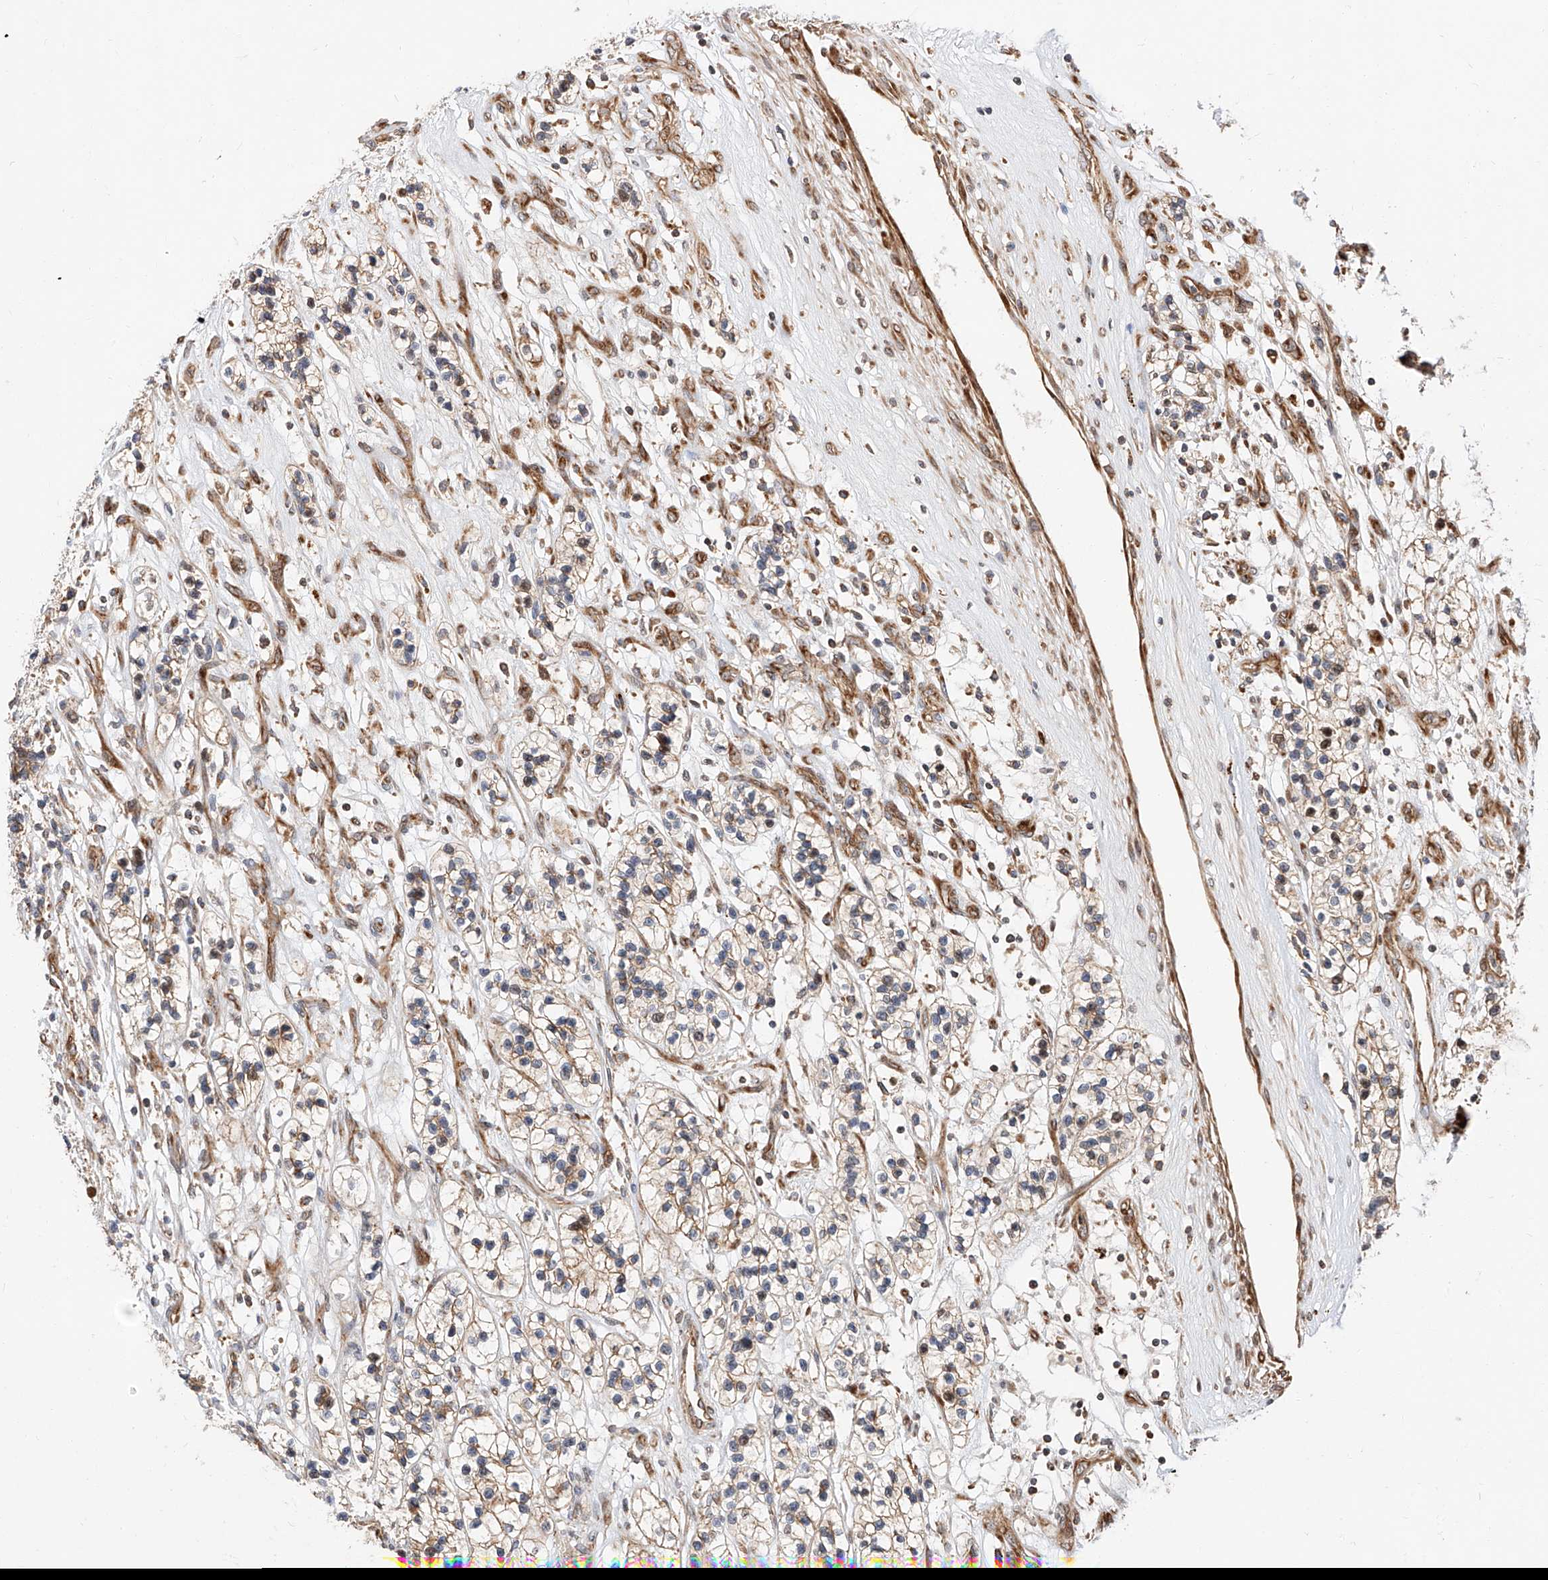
{"staining": {"intensity": "moderate", "quantity": "25%-75%", "location": "cytoplasmic/membranous"}, "tissue": "renal cancer", "cell_type": "Tumor cells", "image_type": "cancer", "snomed": [{"axis": "morphology", "description": "Adenocarcinoma, NOS"}, {"axis": "topography", "description": "Kidney"}], "caption": "Renal adenocarcinoma tissue shows moderate cytoplasmic/membranous staining in approximately 25%-75% of tumor cells, visualized by immunohistochemistry. The staining was performed using DAB (3,3'-diaminobenzidine), with brown indicating positive protein expression. Nuclei are stained blue with hematoxylin.", "gene": "DIRAS3", "patient": {"sex": "female", "age": 57}}